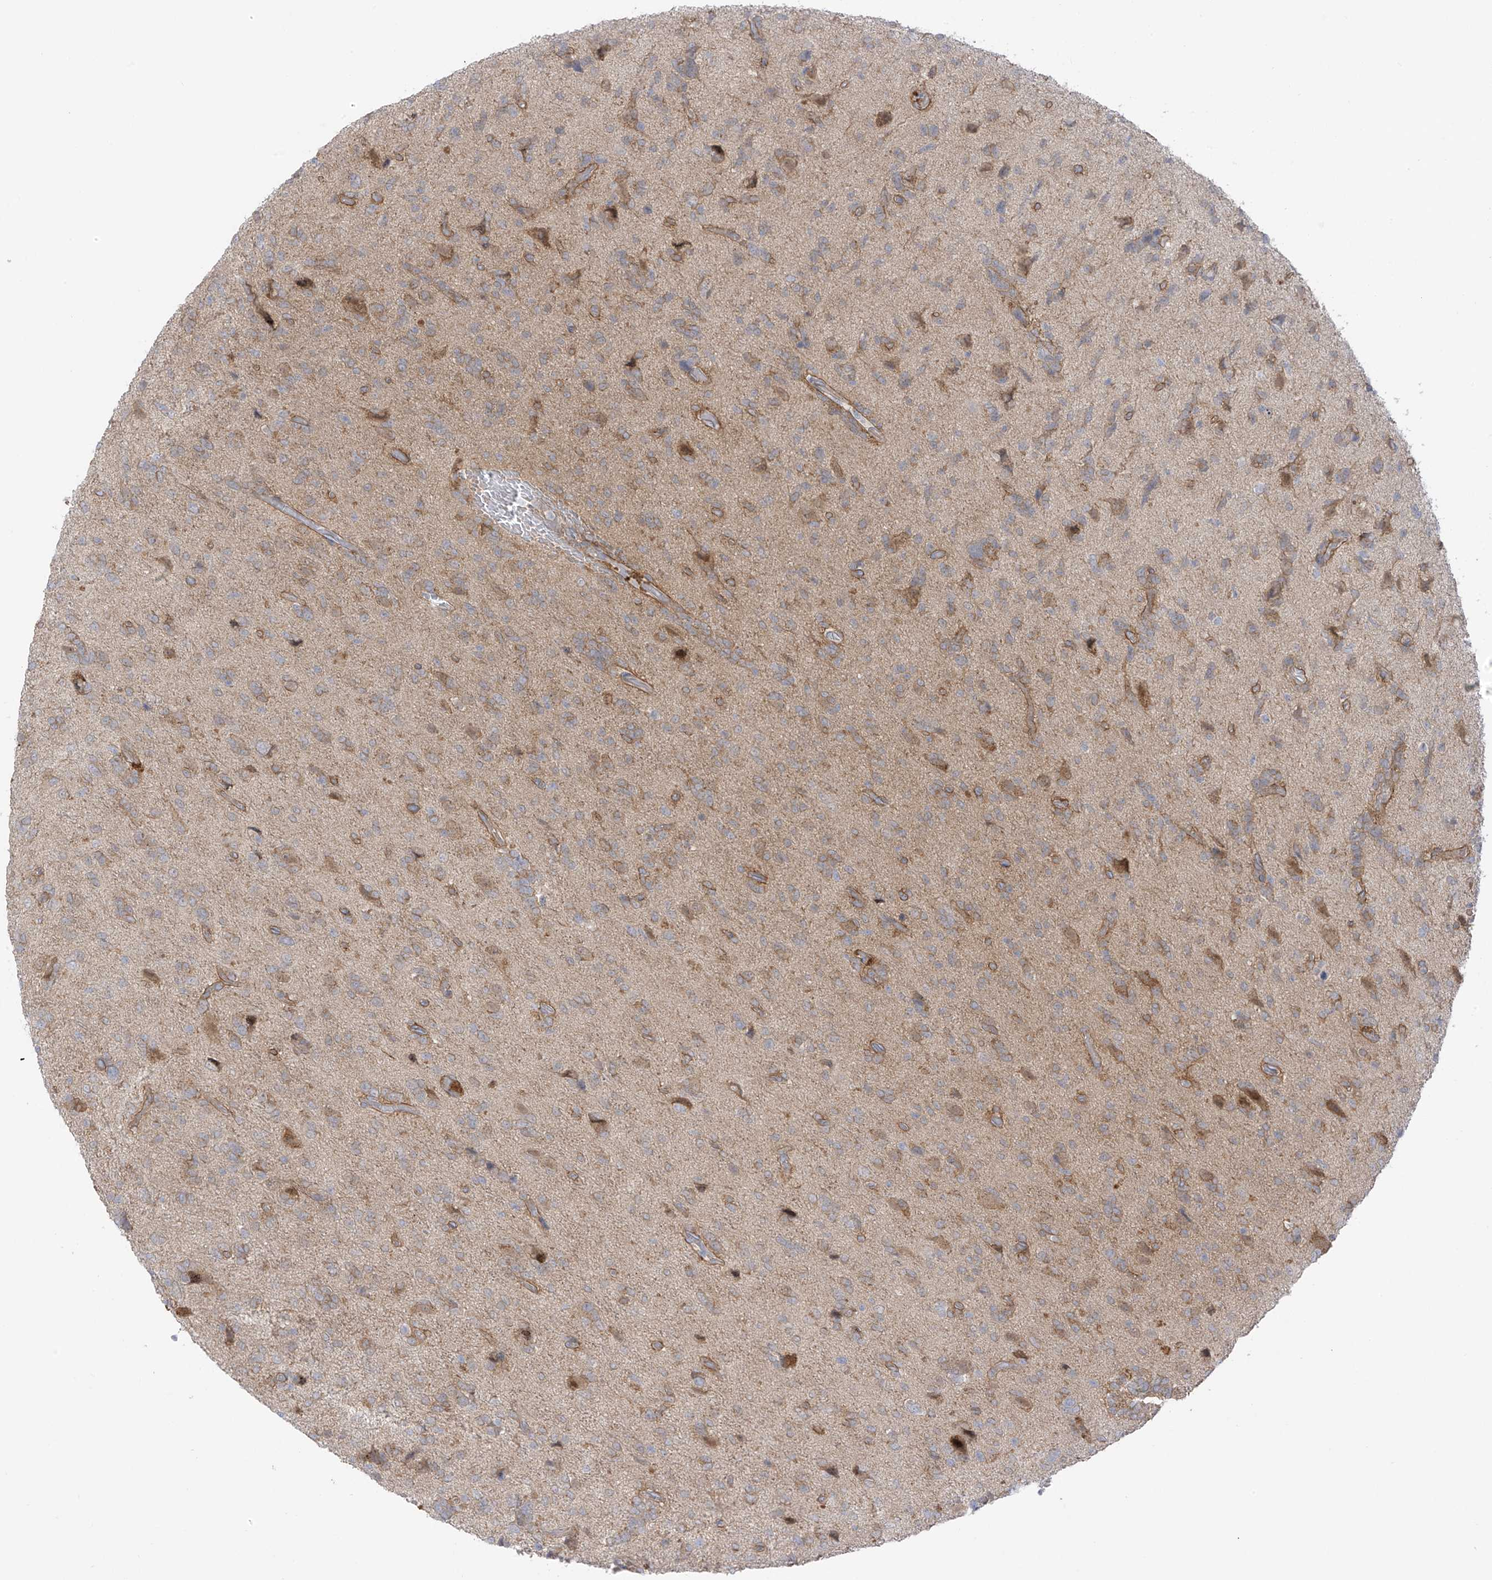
{"staining": {"intensity": "moderate", "quantity": "25%-75%", "location": "cytoplasmic/membranous"}, "tissue": "glioma", "cell_type": "Tumor cells", "image_type": "cancer", "snomed": [{"axis": "morphology", "description": "Glioma, malignant, High grade"}, {"axis": "topography", "description": "Brain"}], "caption": "There is medium levels of moderate cytoplasmic/membranous expression in tumor cells of malignant high-grade glioma, as demonstrated by immunohistochemical staining (brown color).", "gene": "EIPR1", "patient": {"sex": "female", "age": 59}}